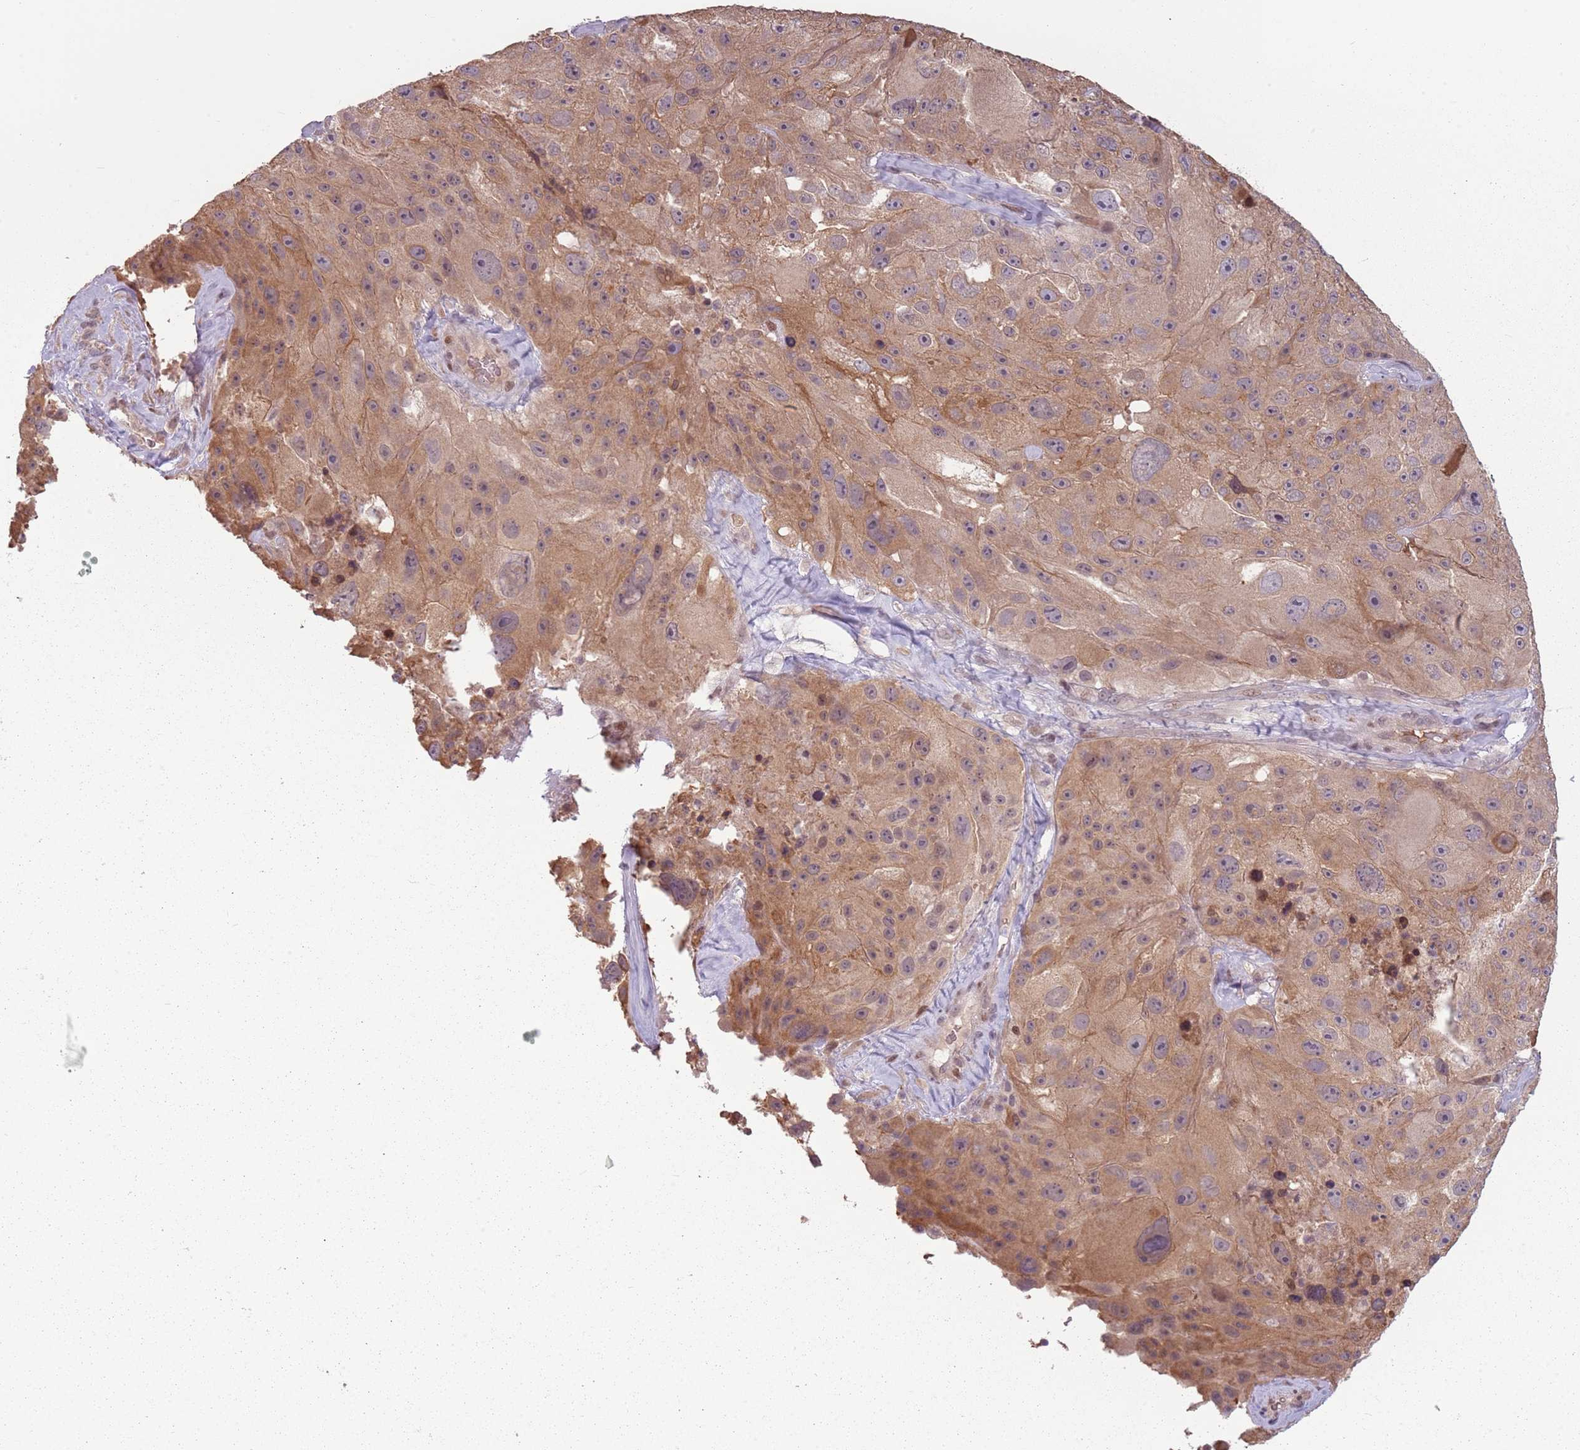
{"staining": {"intensity": "moderate", "quantity": ">75%", "location": "cytoplasmic/membranous"}, "tissue": "melanoma", "cell_type": "Tumor cells", "image_type": "cancer", "snomed": [{"axis": "morphology", "description": "Malignant melanoma, Metastatic site"}, {"axis": "topography", "description": "Lymph node"}], "caption": "Immunohistochemical staining of human melanoma exhibits moderate cytoplasmic/membranous protein staining in about >75% of tumor cells.", "gene": "ADGRG1", "patient": {"sex": "male", "age": 62}}